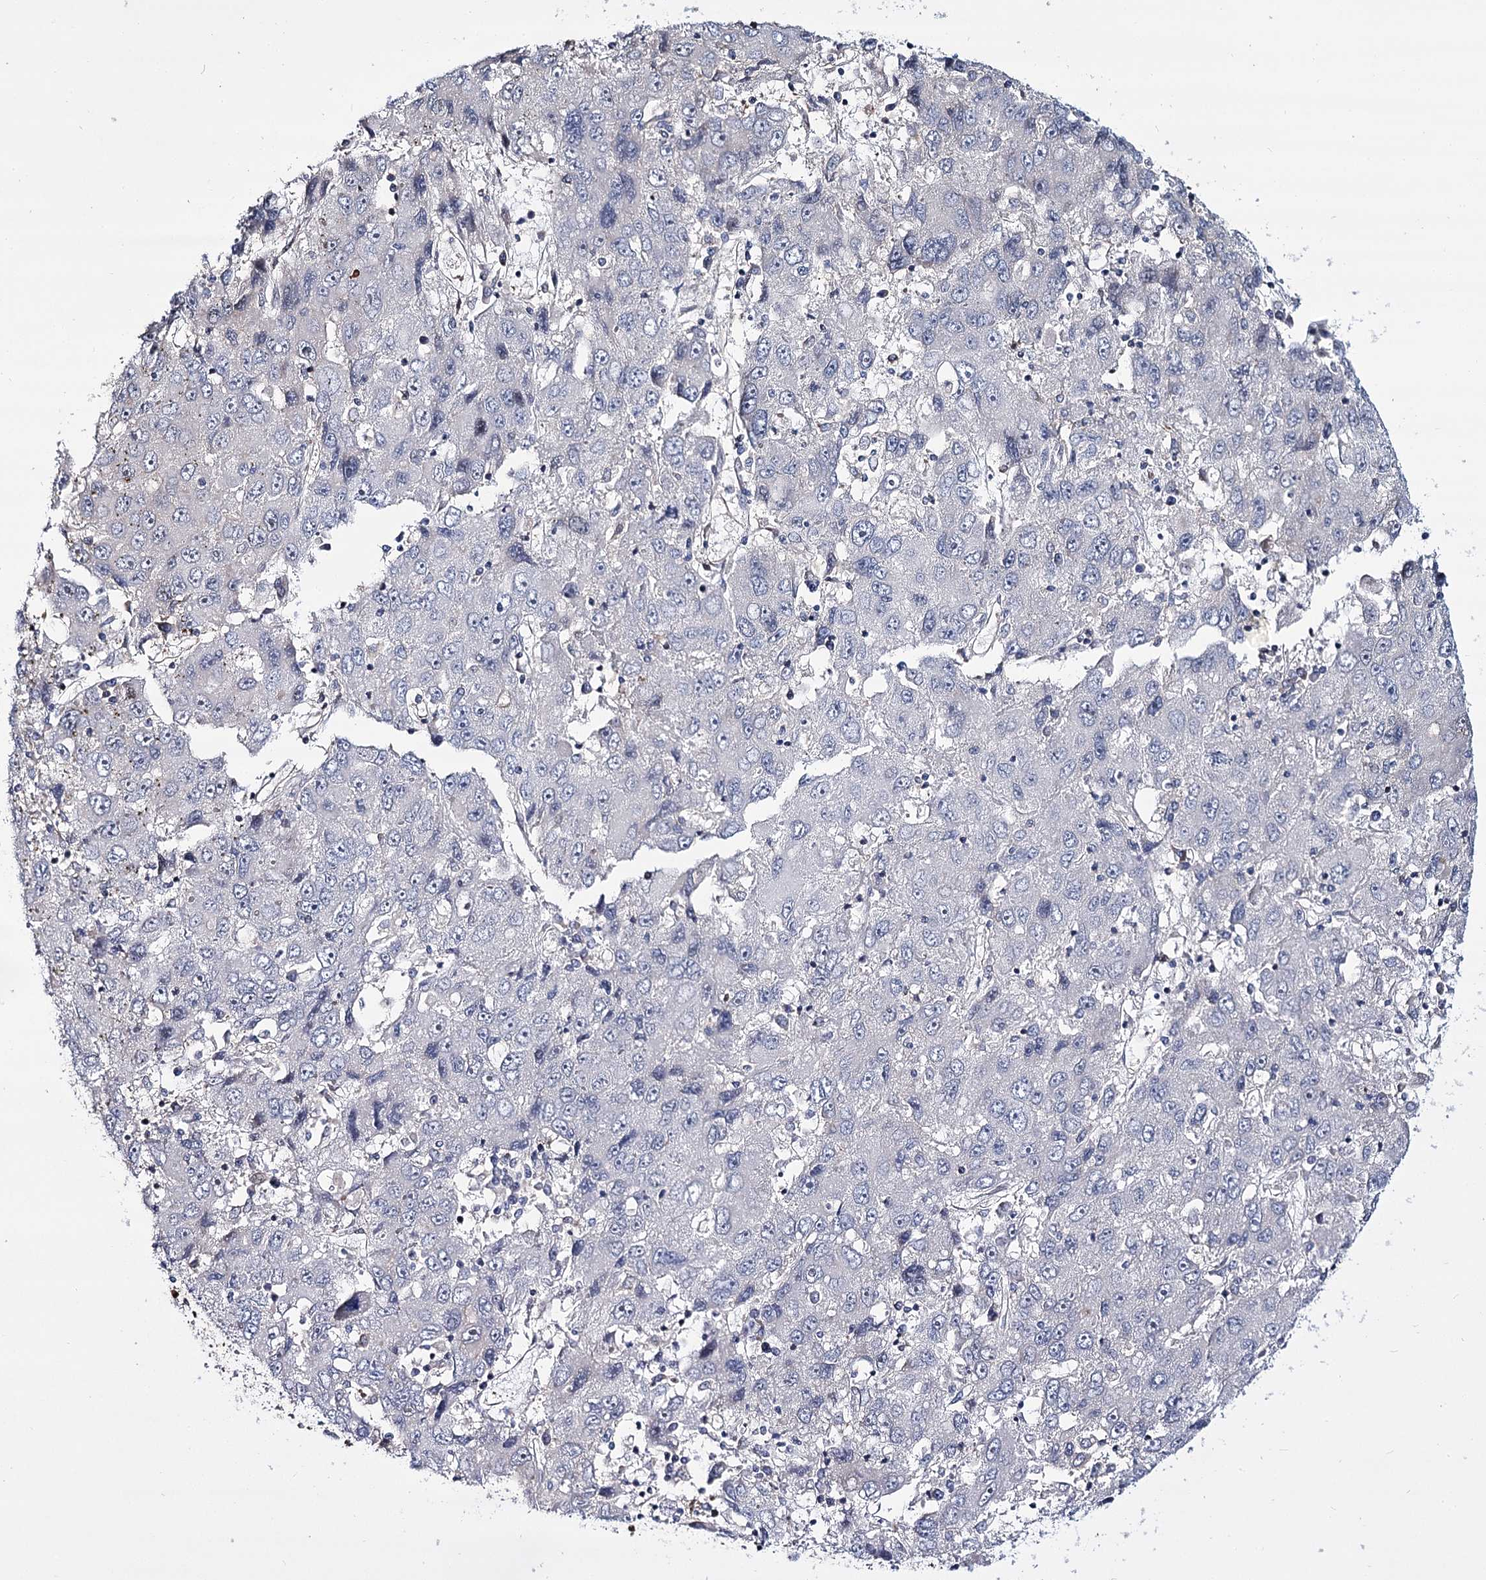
{"staining": {"intensity": "negative", "quantity": "none", "location": "none"}, "tissue": "liver cancer", "cell_type": "Tumor cells", "image_type": "cancer", "snomed": [{"axis": "morphology", "description": "Carcinoma, Hepatocellular, NOS"}, {"axis": "topography", "description": "Liver"}], "caption": "A high-resolution micrograph shows immunohistochemistry (IHC) staining of liver cancer (hepatocellular carcinoma), which shows no significant staining in tumor cells.", "gene": "CHMP7", "patient": {"sex": "male", "age": 49}}